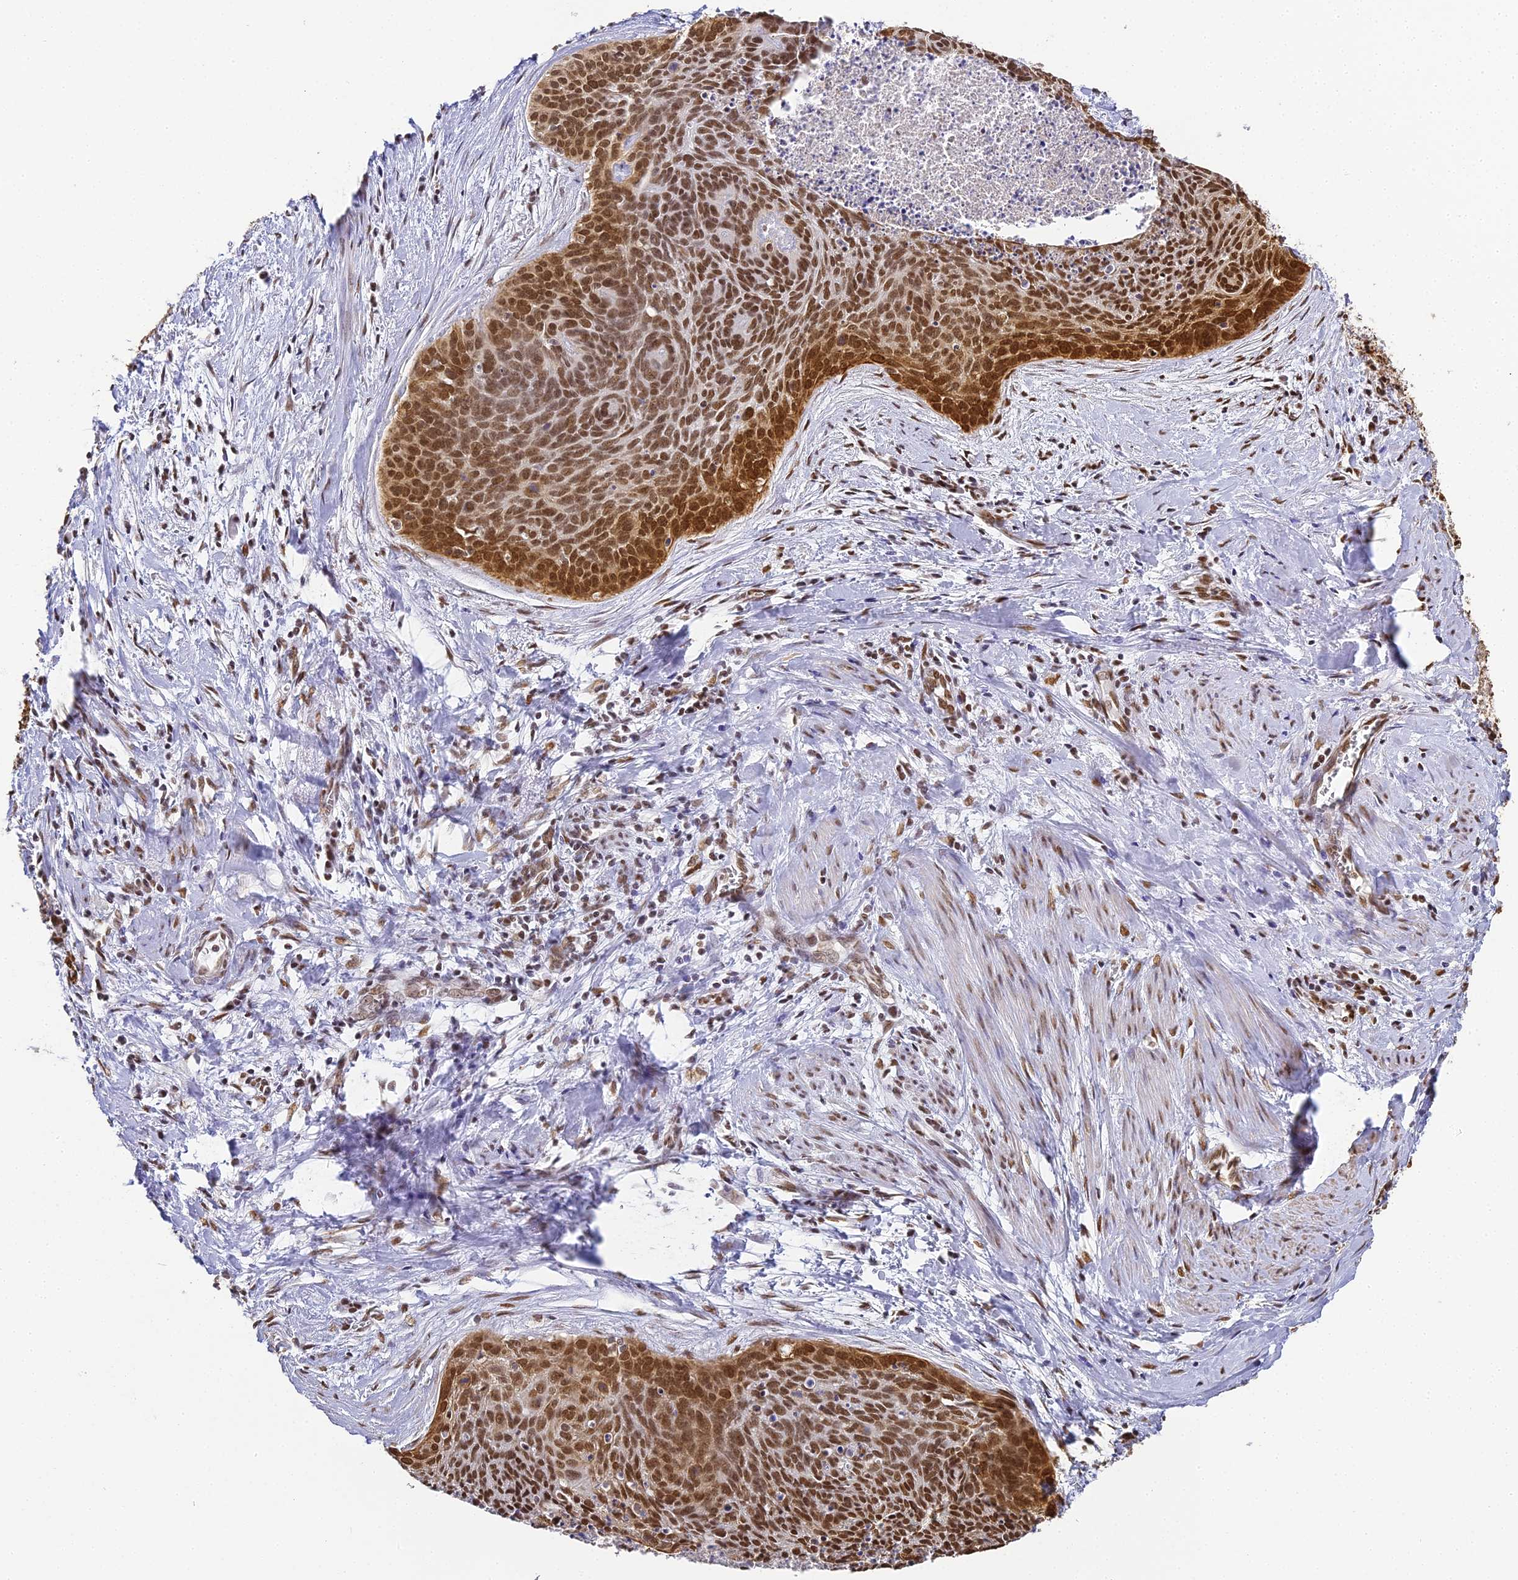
{"staining": {"intensity": "strong", "quantity": ">75%", "location": "nuclear"}, "tissue": "cervical cancer", "cell_type": "Tumor cells", "image_type": "cancer", "snomed": [{"axis": "morphology", "description": "Squamous cell carcinoma, NOS"}, {"axis": "topography", "description": "Cervix"}], "caption": "Immunohistochemistry staining of cervical cancer (squamous cell carcinoma), which demonstrates high levels of strong nuclear expression in approximately >75% of tumor cells indicating strong nuclear protein positivity. The staining was performed using DAB (3,3'-diaminobenzidine) (brown) for protein detection and nuclei were counterstained in hematoxylin (blue).", "gene": "HNRNPA1", "patient": {"sex": "female", "age": 55}}